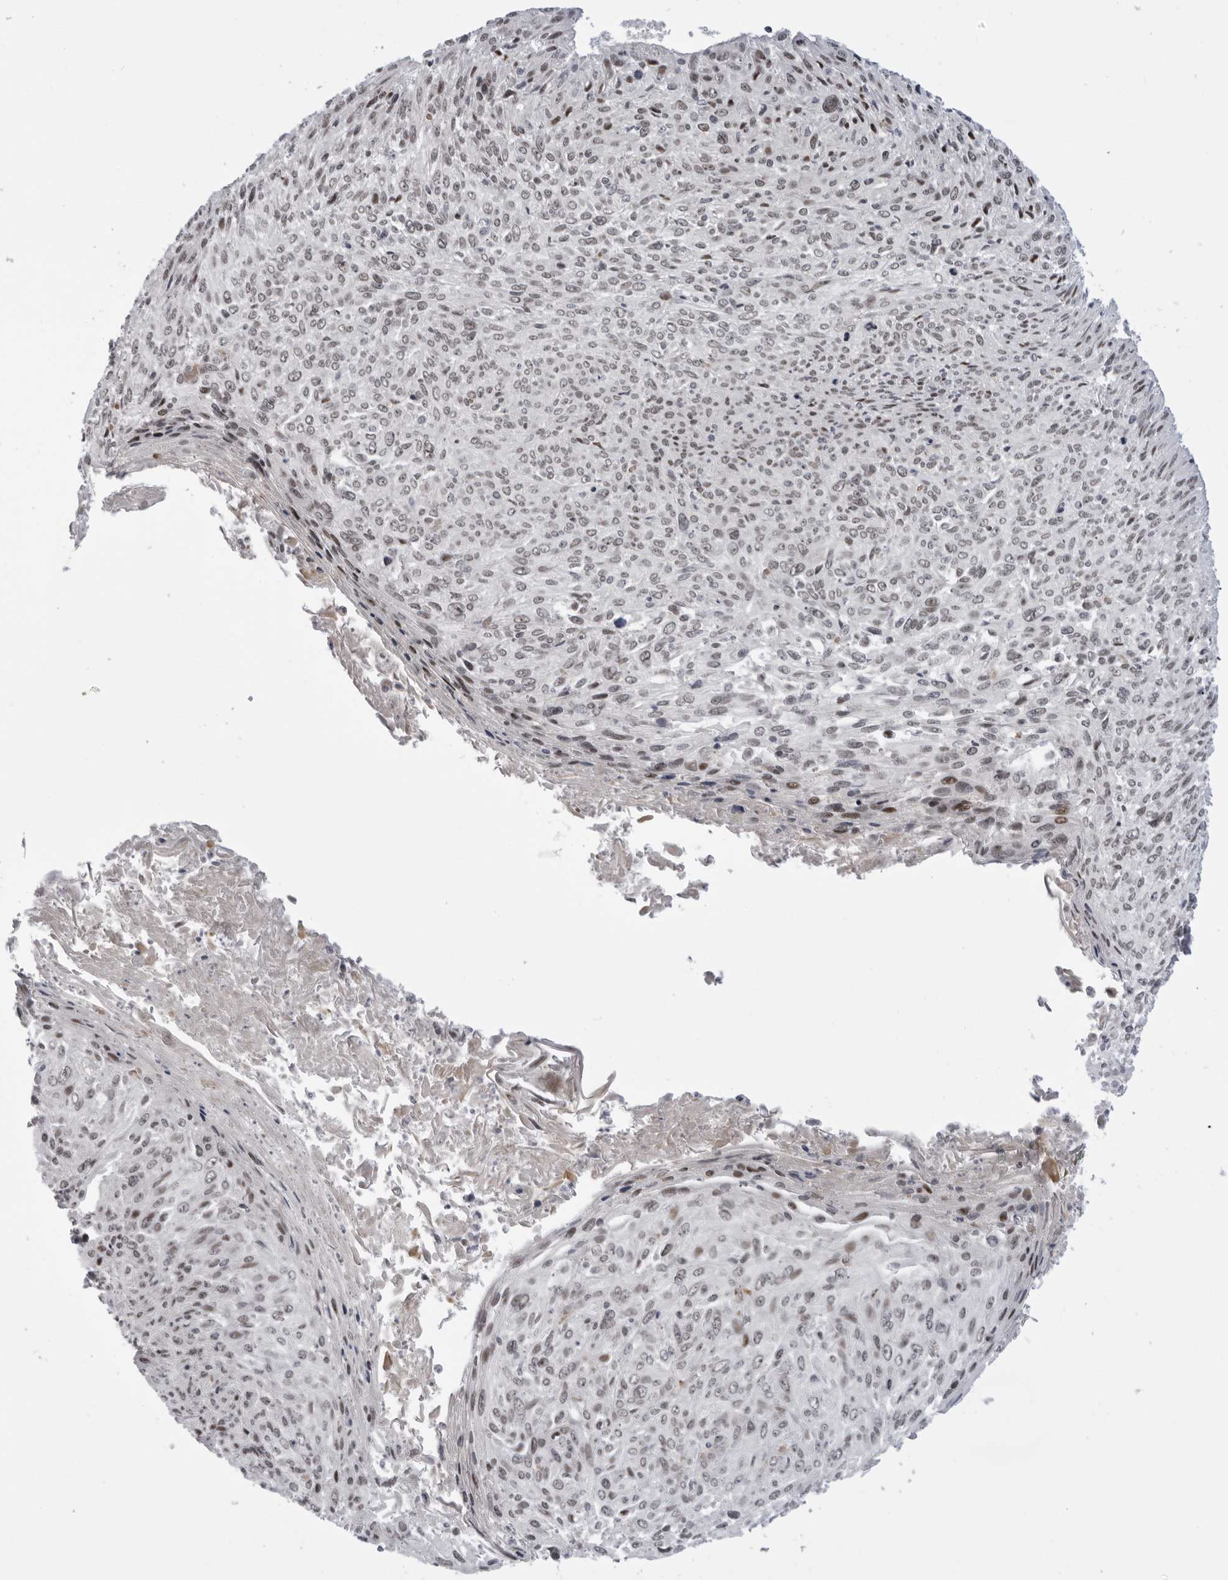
{"staining": {"intensity": "weak", "quantity": "25%-75%", "location": "nuclear"}, "tissue": "cervical cancer", "cell_type": "Tumor cells", "image_type": "cancer", "snomed": [{"axis": "morphology", "description": "Squamous cell carcinoma, NOS"}, {"axis": "topography", "description": "Cervix"}], "caption": "Human cervical cancer stained with a brown dye shows weak nuclear positive staining in approximately 25%-75% of tumor cells.", "gene": "ALPK2", "patient": {"sex": "female", "age": 51}}